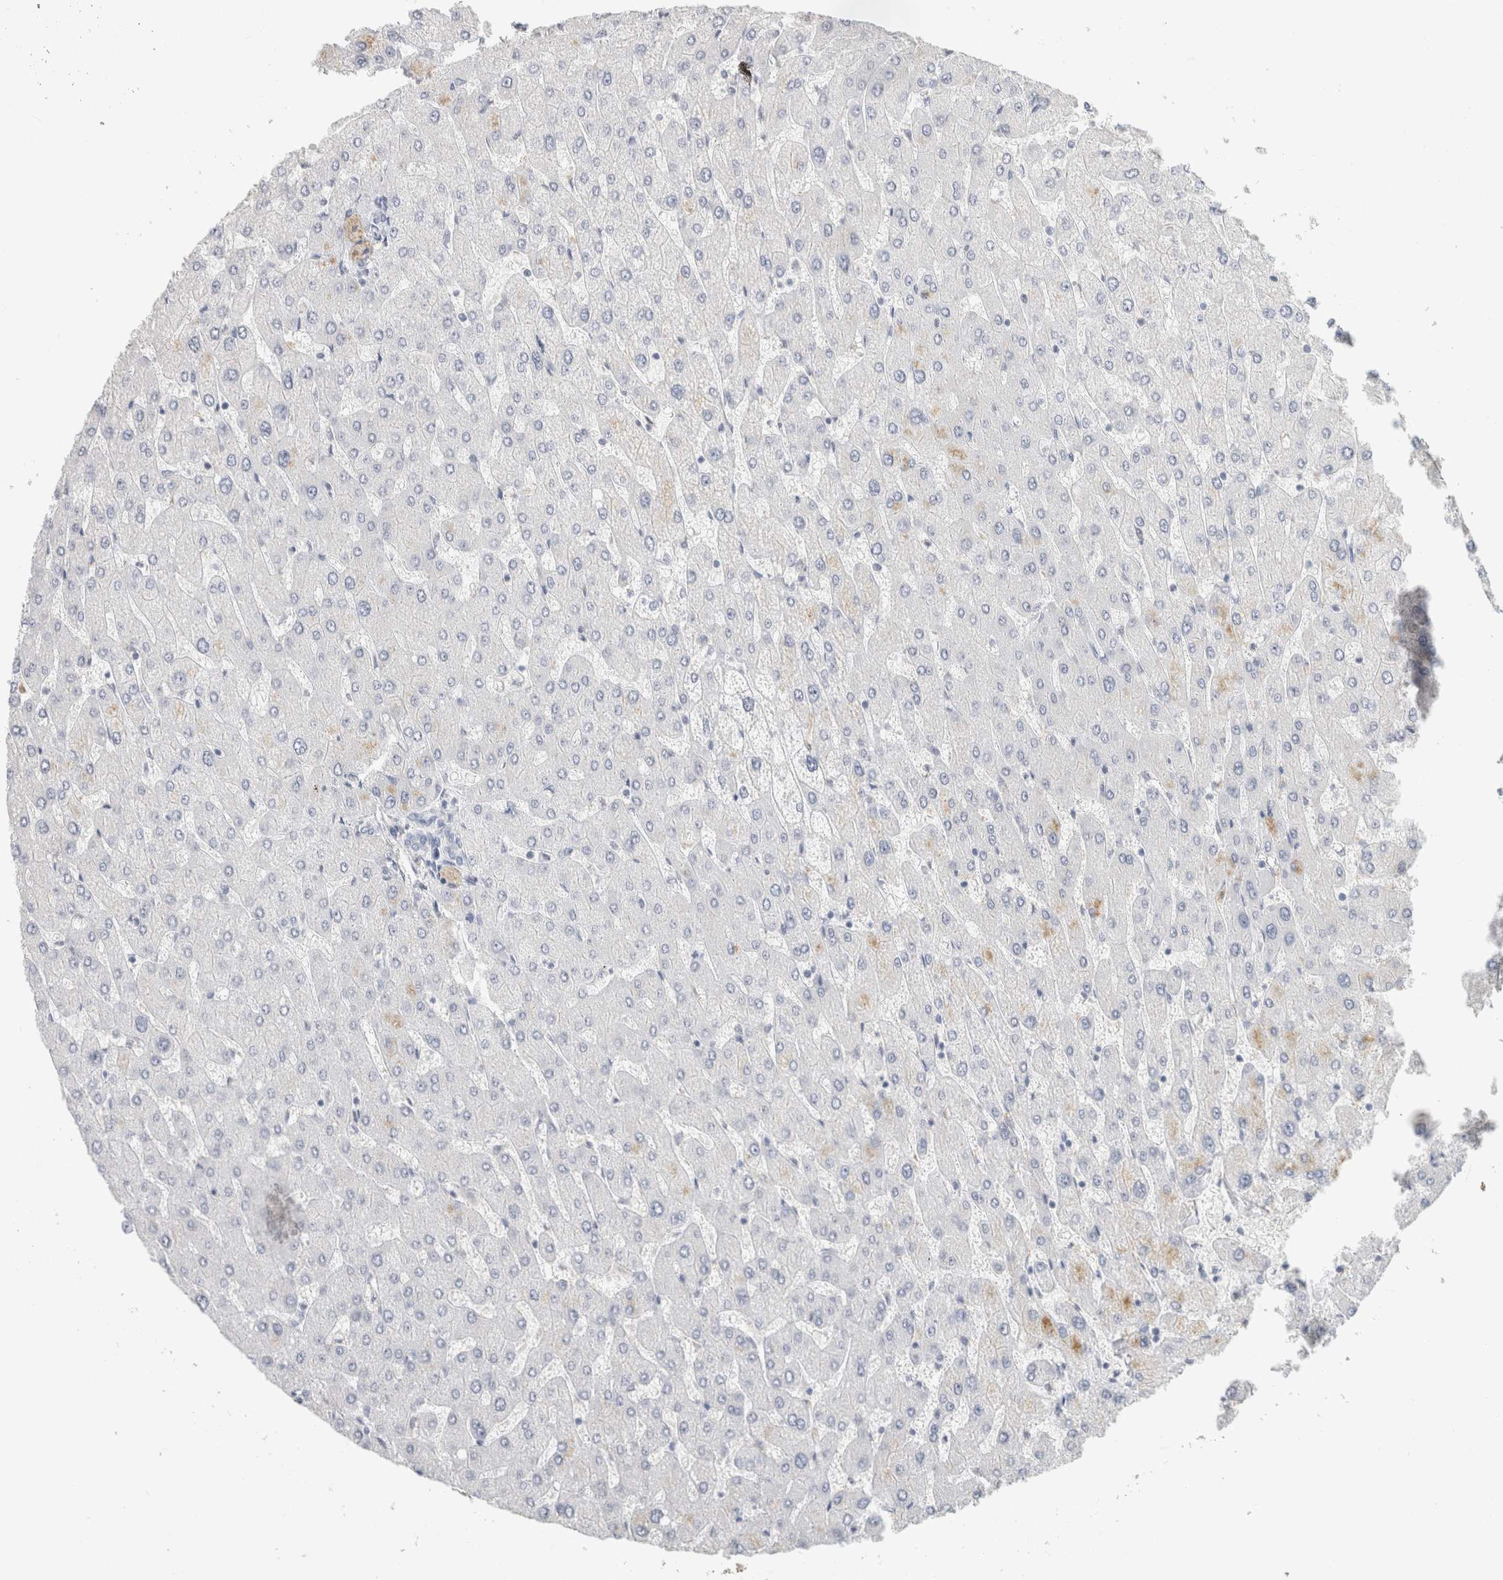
{"staining": {"intensity": "negative", "quantity": "none", "location": "none"}, "tissue": "liver", "cell_type": "Cholangiocytes", "image_type": "normal", "snomed": [{"axis": "morphology", "description": "Normal tissue, NOS"}, {"axis": "topography", "description": "Liver"}], "caption": "Cholangiocytes are negative for brown protein staining in unremarkable liver. The staining was performed using DAB to visualize the protein expression in brown, while the nuclei were stained in blue with hematoxylin (Magnification: 20x).", "gene": "SLC6A1", "patient": {"sex": "male", "age": 55}}